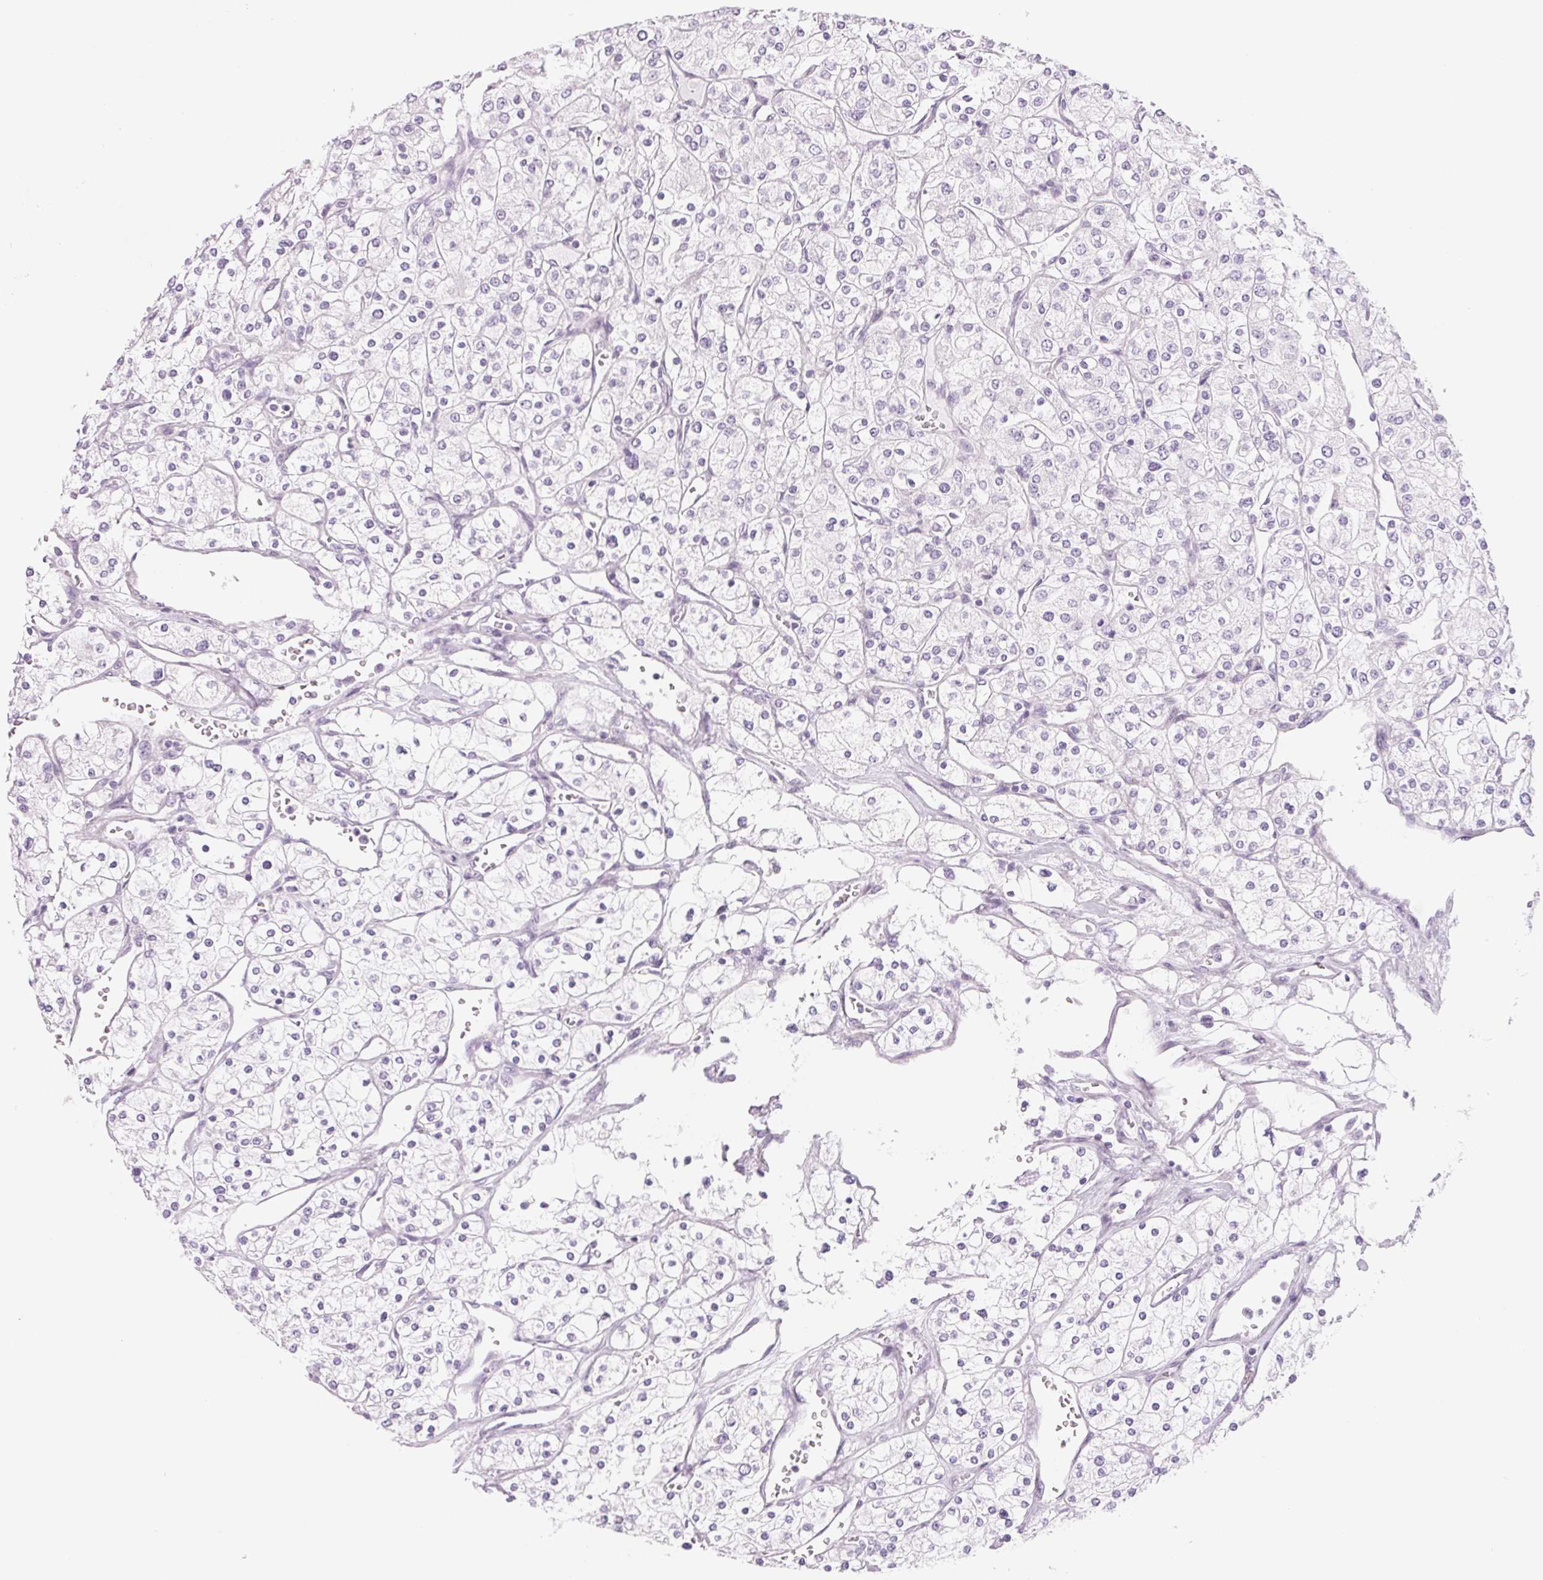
{"staining": {"intensity": "negative", "quantity": "none", "location": "none"}, "tissue": "renal cancer", "cell_type": "Tumor cells", "image_type": "cancer", "snomed": [{"axis": "morphology", "description": "Adenocarcinoma, NOS"}, {"axis": "topography", "description": "Kidney"}], "caption": "This is an IHC micrograph of renal adenocarcinoma. There is no positivity in tumor cells.", "gene": "CCDC168", "patient": {"sex": "male", "age": 80}}